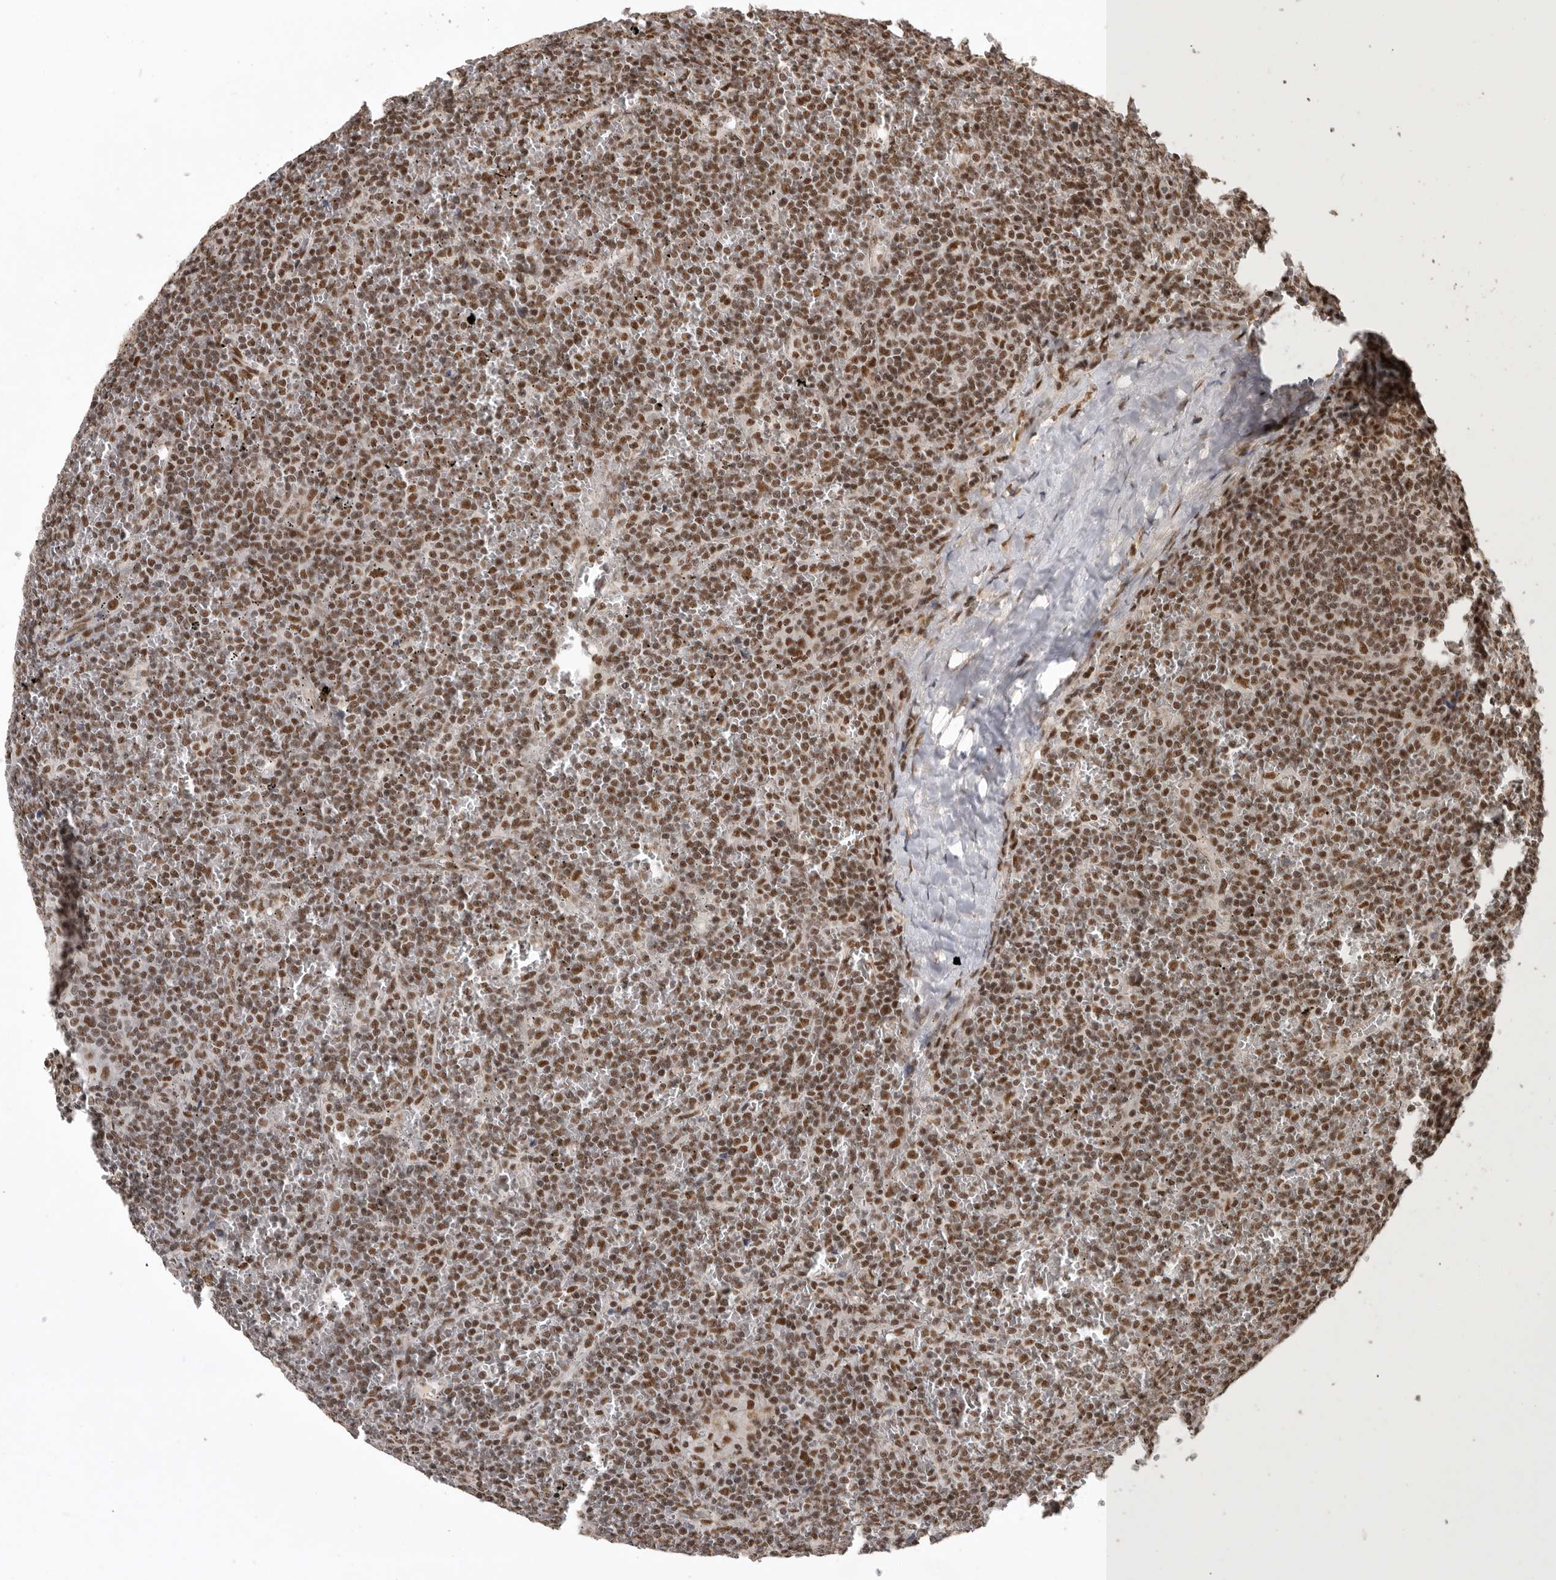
{"staining": {"intensity": "strong", "quantity": ">75%", "location": "nuclear"}, "tissue": "lymphoma", "cell_type": "Tumor cells", "image_type": "cancer", "snomed": [{"axis": "morphology", "description": "Malignant lymphoma, non-Hodgkin's type, Low grade"}, {"axis": "topography", "description": "Spleen"}], "caption": "A micrograph of malignant lymphoma, non-Hodgkin's type (low-grade) stained for a protein demonstrates strong nuclear brown staining in tumor cells. Nuclei are stained in blue.", "gene": "CBLL1", "patient": {"sex": "female", "age": 19}}